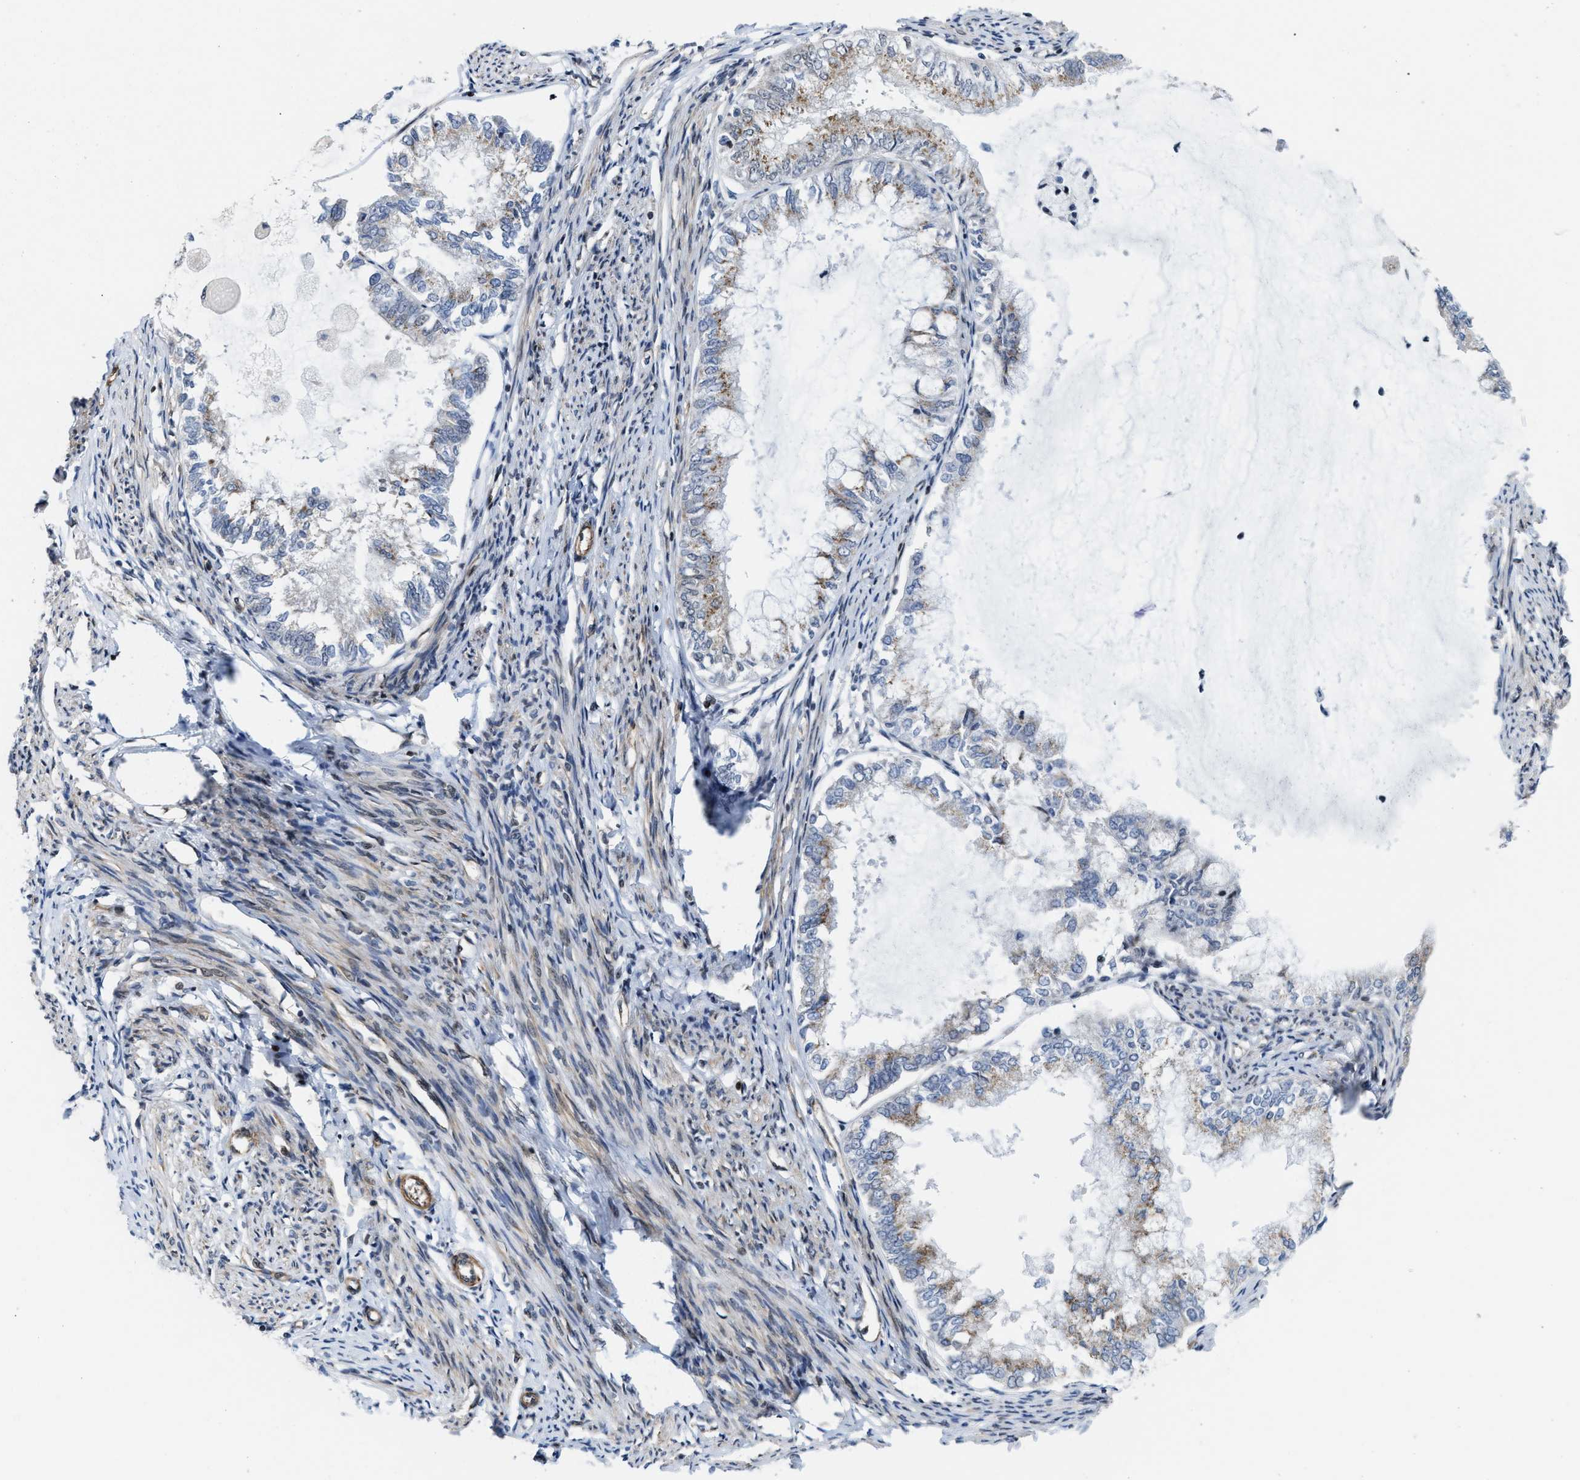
{"staining": {"intensity": "weak", "quantity": "<25%", "location": "cytoplasmic/membranous"}, "tissue": "endometrial cancer", "cell_type": "Tumor cells", "image_type": "cancer", "snomed": [{"axis": "morphology", "description": "Adenocarcinoma, NOS"}, {"axis": "topography", "description": "Endometrium"}], "caption": "This is a histopathology image of immunohistochemistry (IHC) staining of endometrial cancer (adenocarcinoma), which shows no expression in tumor cells.", "gene": "TGFB1I1", "patient": {"sex": "female", "age": 86}}